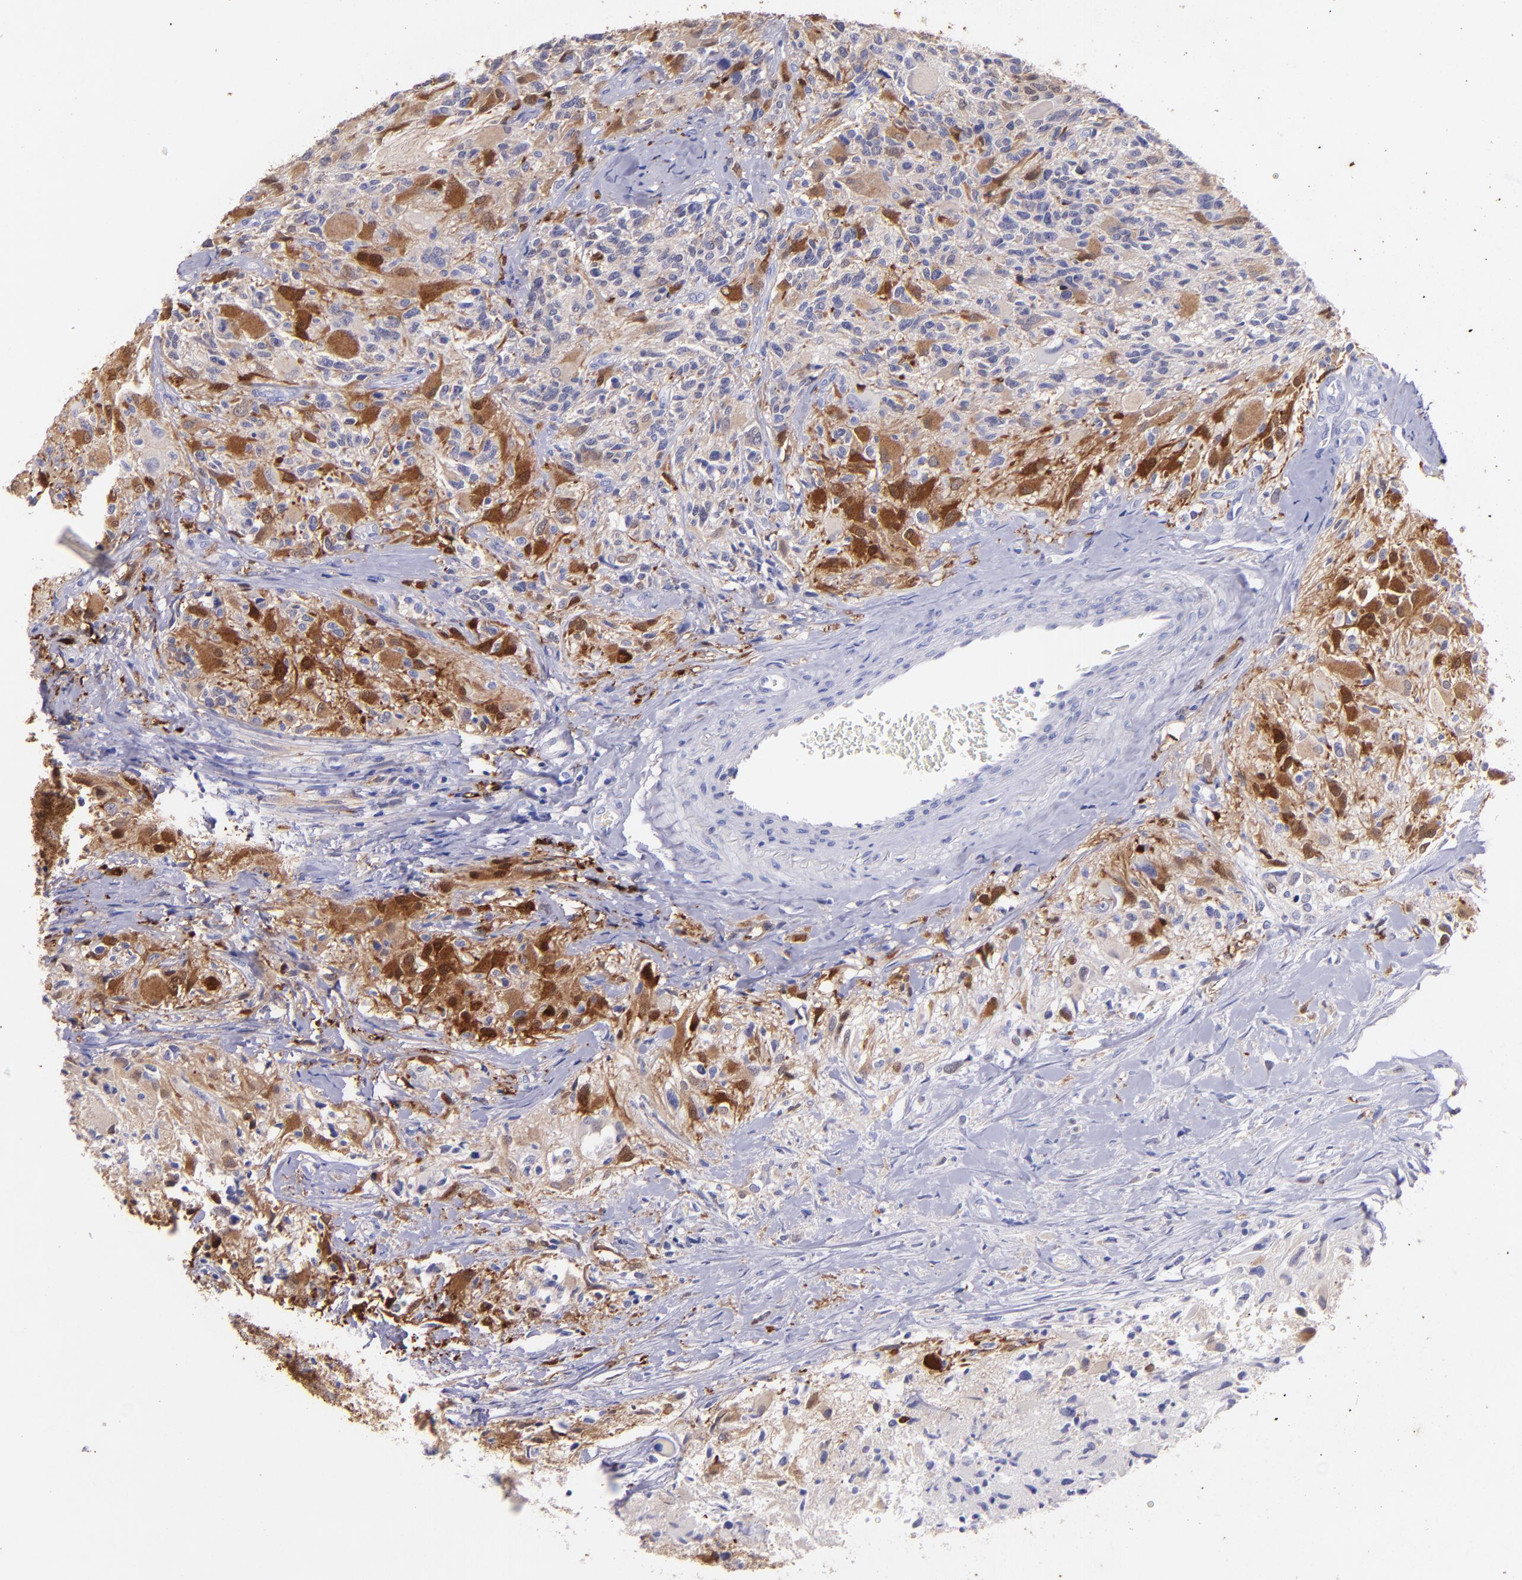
{"staining": {"intensity": "strong", "quantity": "25%-75%", "location": "cytoplasmic/membranous"}, "tissue": "glioma", "cell_type": "Tumor cells", "image_type": "cancer", "snomed": [{"axis": "morphology", "description": "Glioma, malignant, High grade"}, {"axis": "topography", "description": "Brain"}], "caption": "IHC (DAB (3,3'-diaminobenzidine)) staining of glioma exhibits strong cytoplasmic/membranous protein positivity in approximately 25%-75% of tumor cells.", "gene": "UCHL1", "patient": {"sex": "male", "age": 69}}